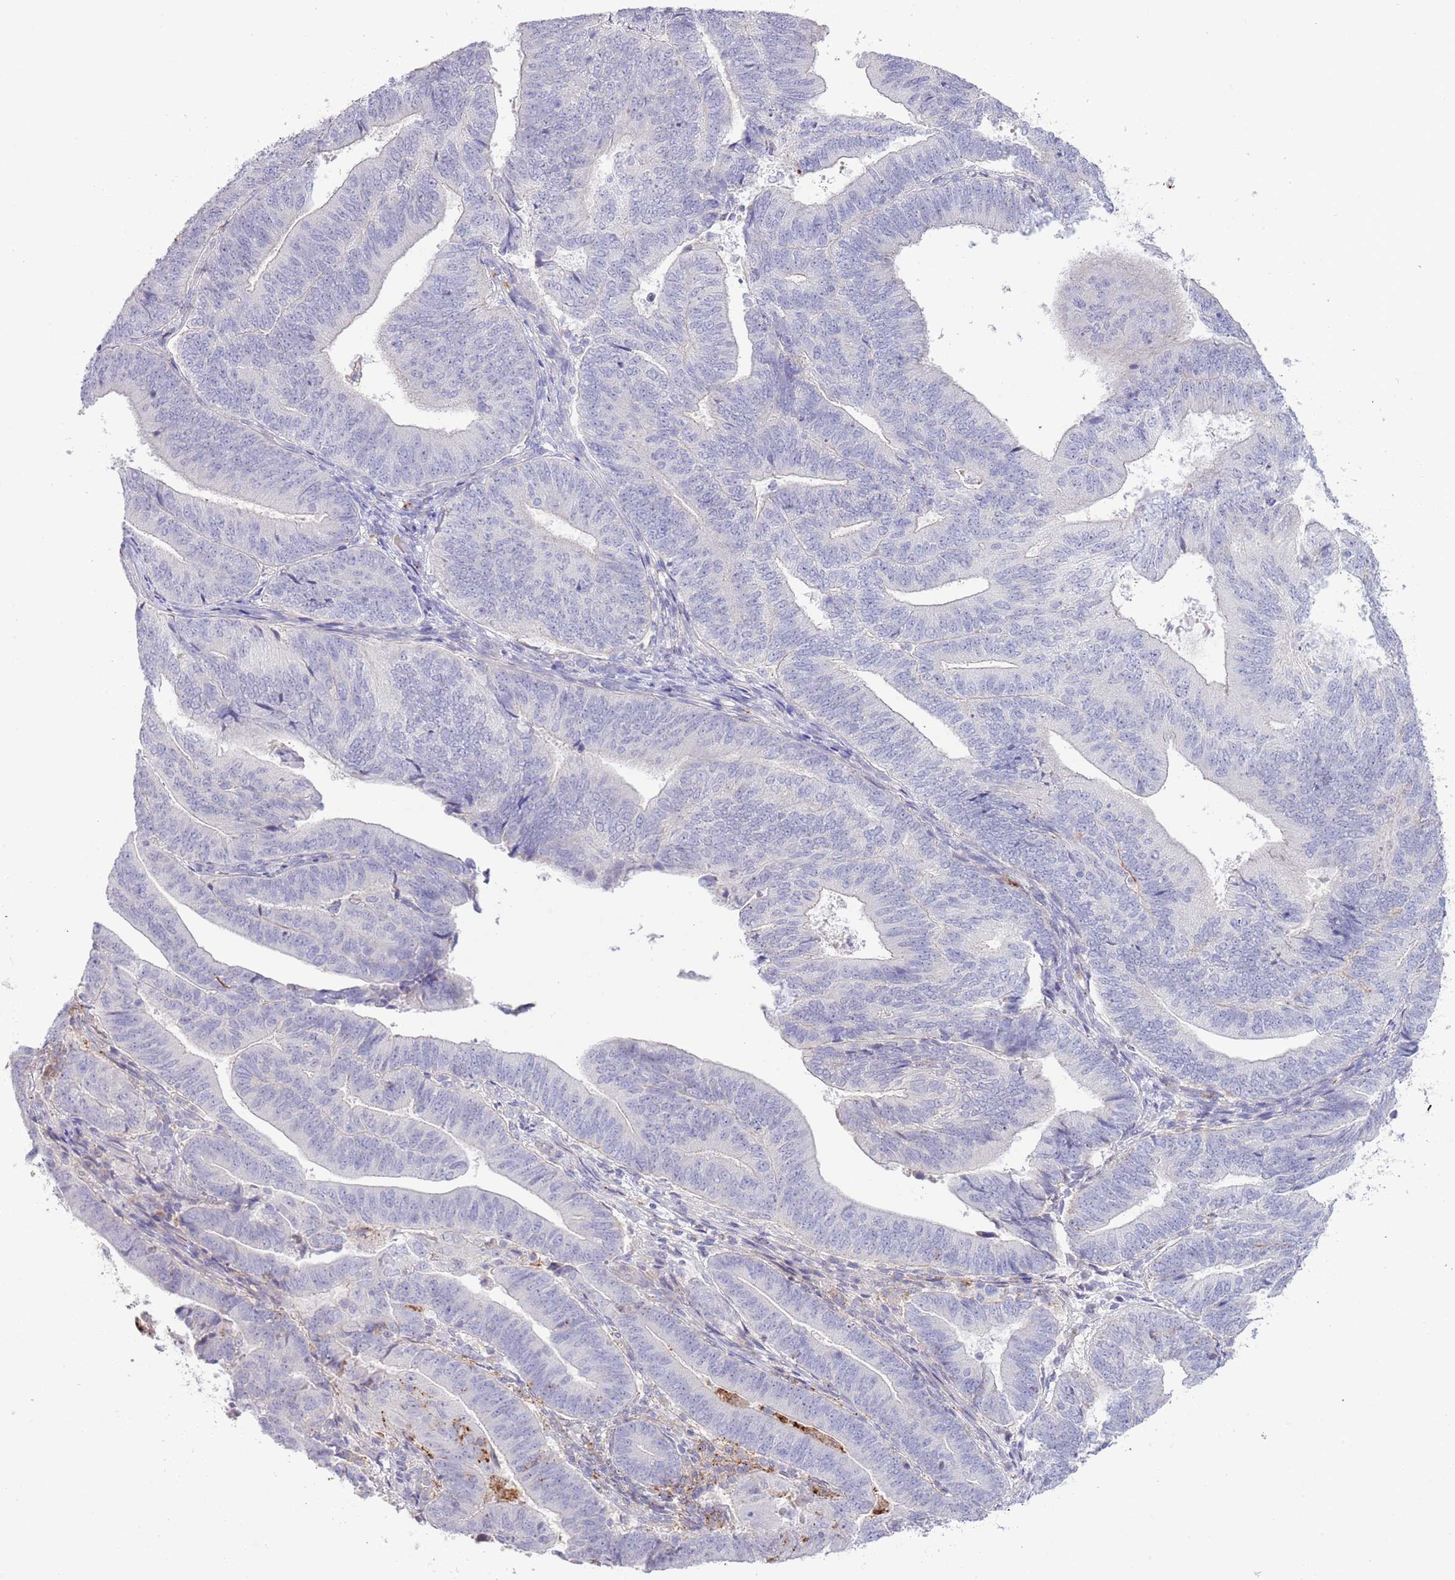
{"staining": {"intensity": "negative", "quantity": "none", "location": "none"}, "tissue": "endometrial cancer", "cell_type": "Tumor cells", "image_type": "cancer", "snomed": [{"axis": "morphology", "description": "Adenocarcinoma, NOS"}, {"axis": "topography", "description": "Endometrium"}], "caption": "DAB immunohistochemical staining of adenocarcinoma (endometrial) reveals no significant expression in tumor cells. (DAB (3,3'-diaminobenzidine) immunohistochemistry, high magnification).", "gene": "ABHD17A", "patient": {"sex": "female", "age": 70}}